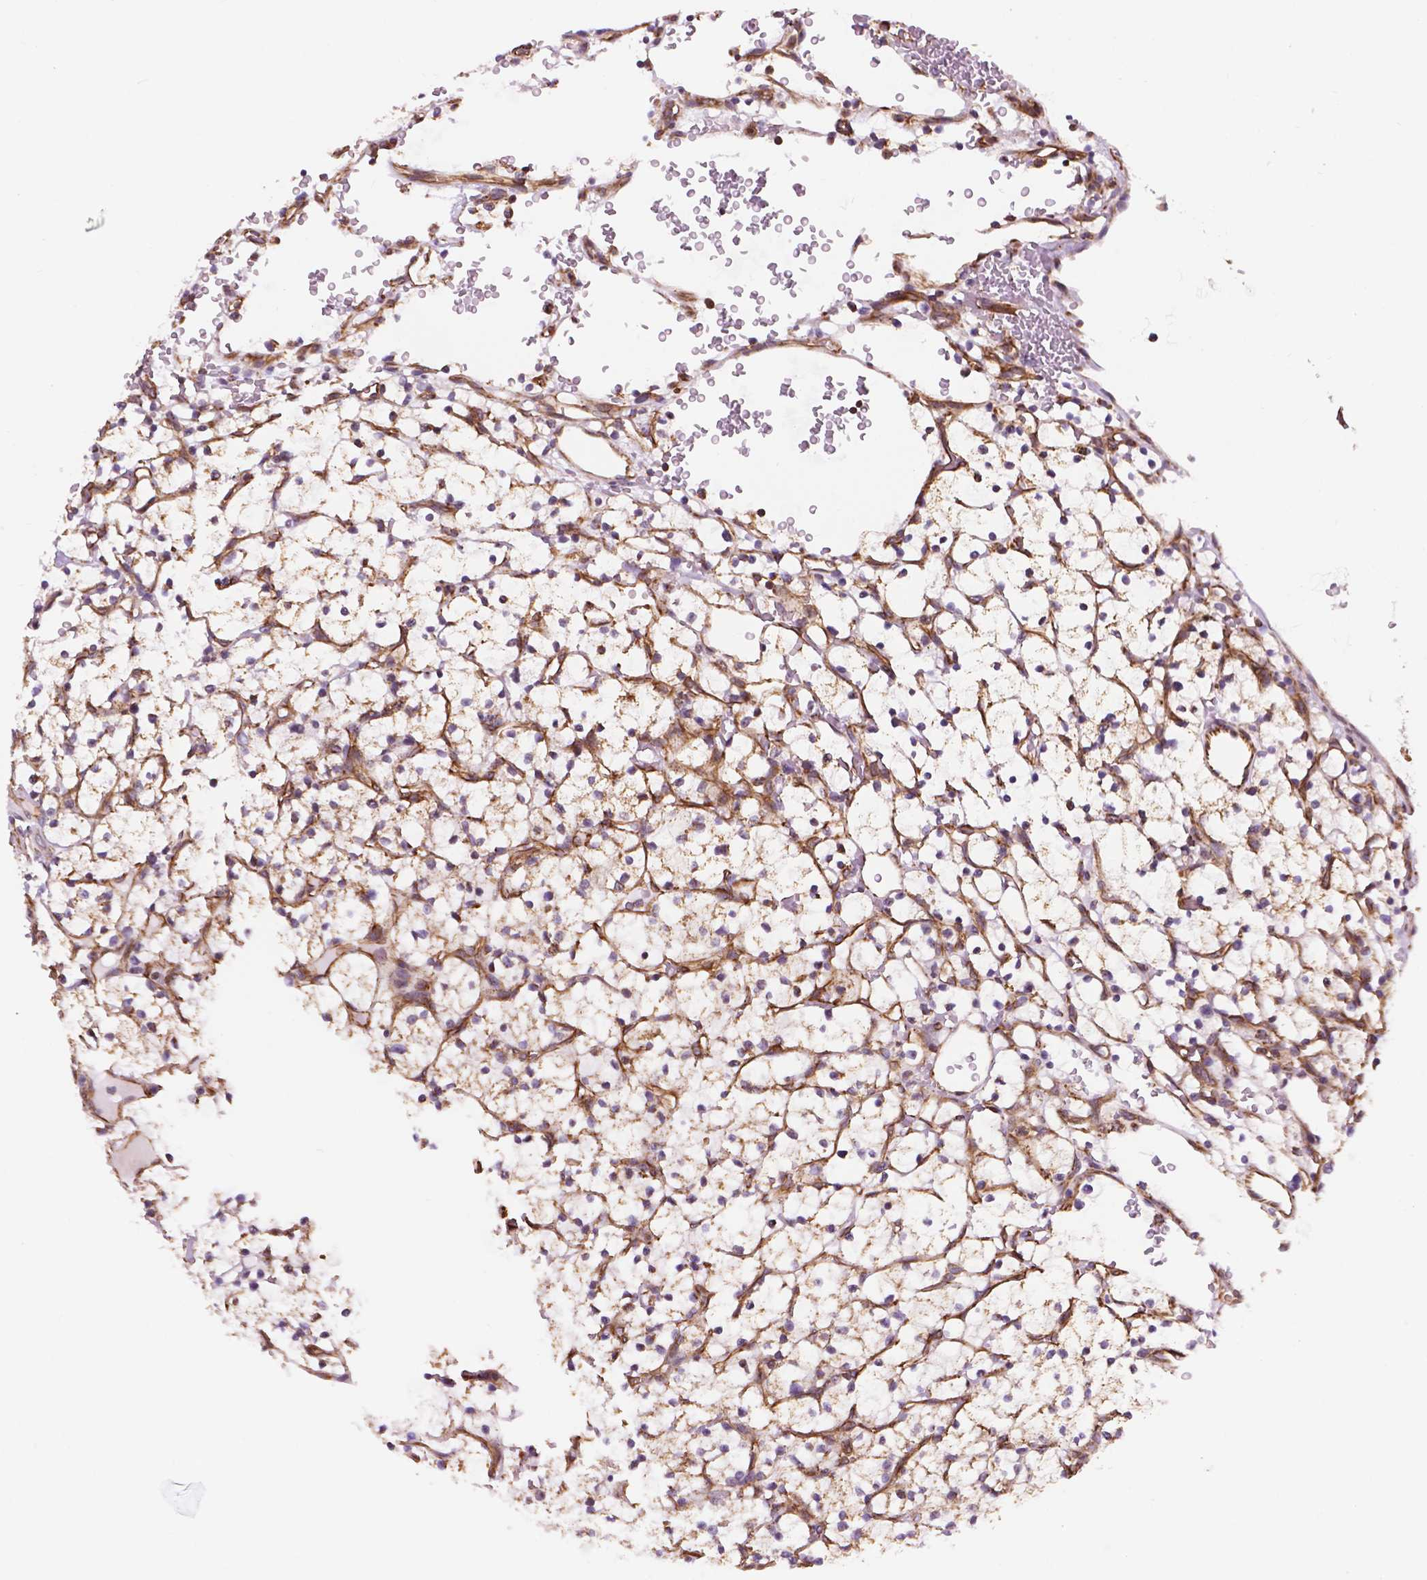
{"staining": {"intensity": "moderate", "quantity": ">75%", "location": "cytoplasmic/membranous"}, "tissue": "renal cancer", "cell_type": "Tumor cells", "image_type": "cancer", "snomed": [{"axis": "morphology", "description": "Adenocarcinoma, NOS"}, {"axis": "topography", "description": "Kidney"}], "caption": "A high-resolution image shows IHC staining of renal cancer, which displays moderate cytoplasmic/membranous staining in about >75% of tumor cells.", "gene": "GEMIN4", "patient": {"sex": "female", "age": 64}}